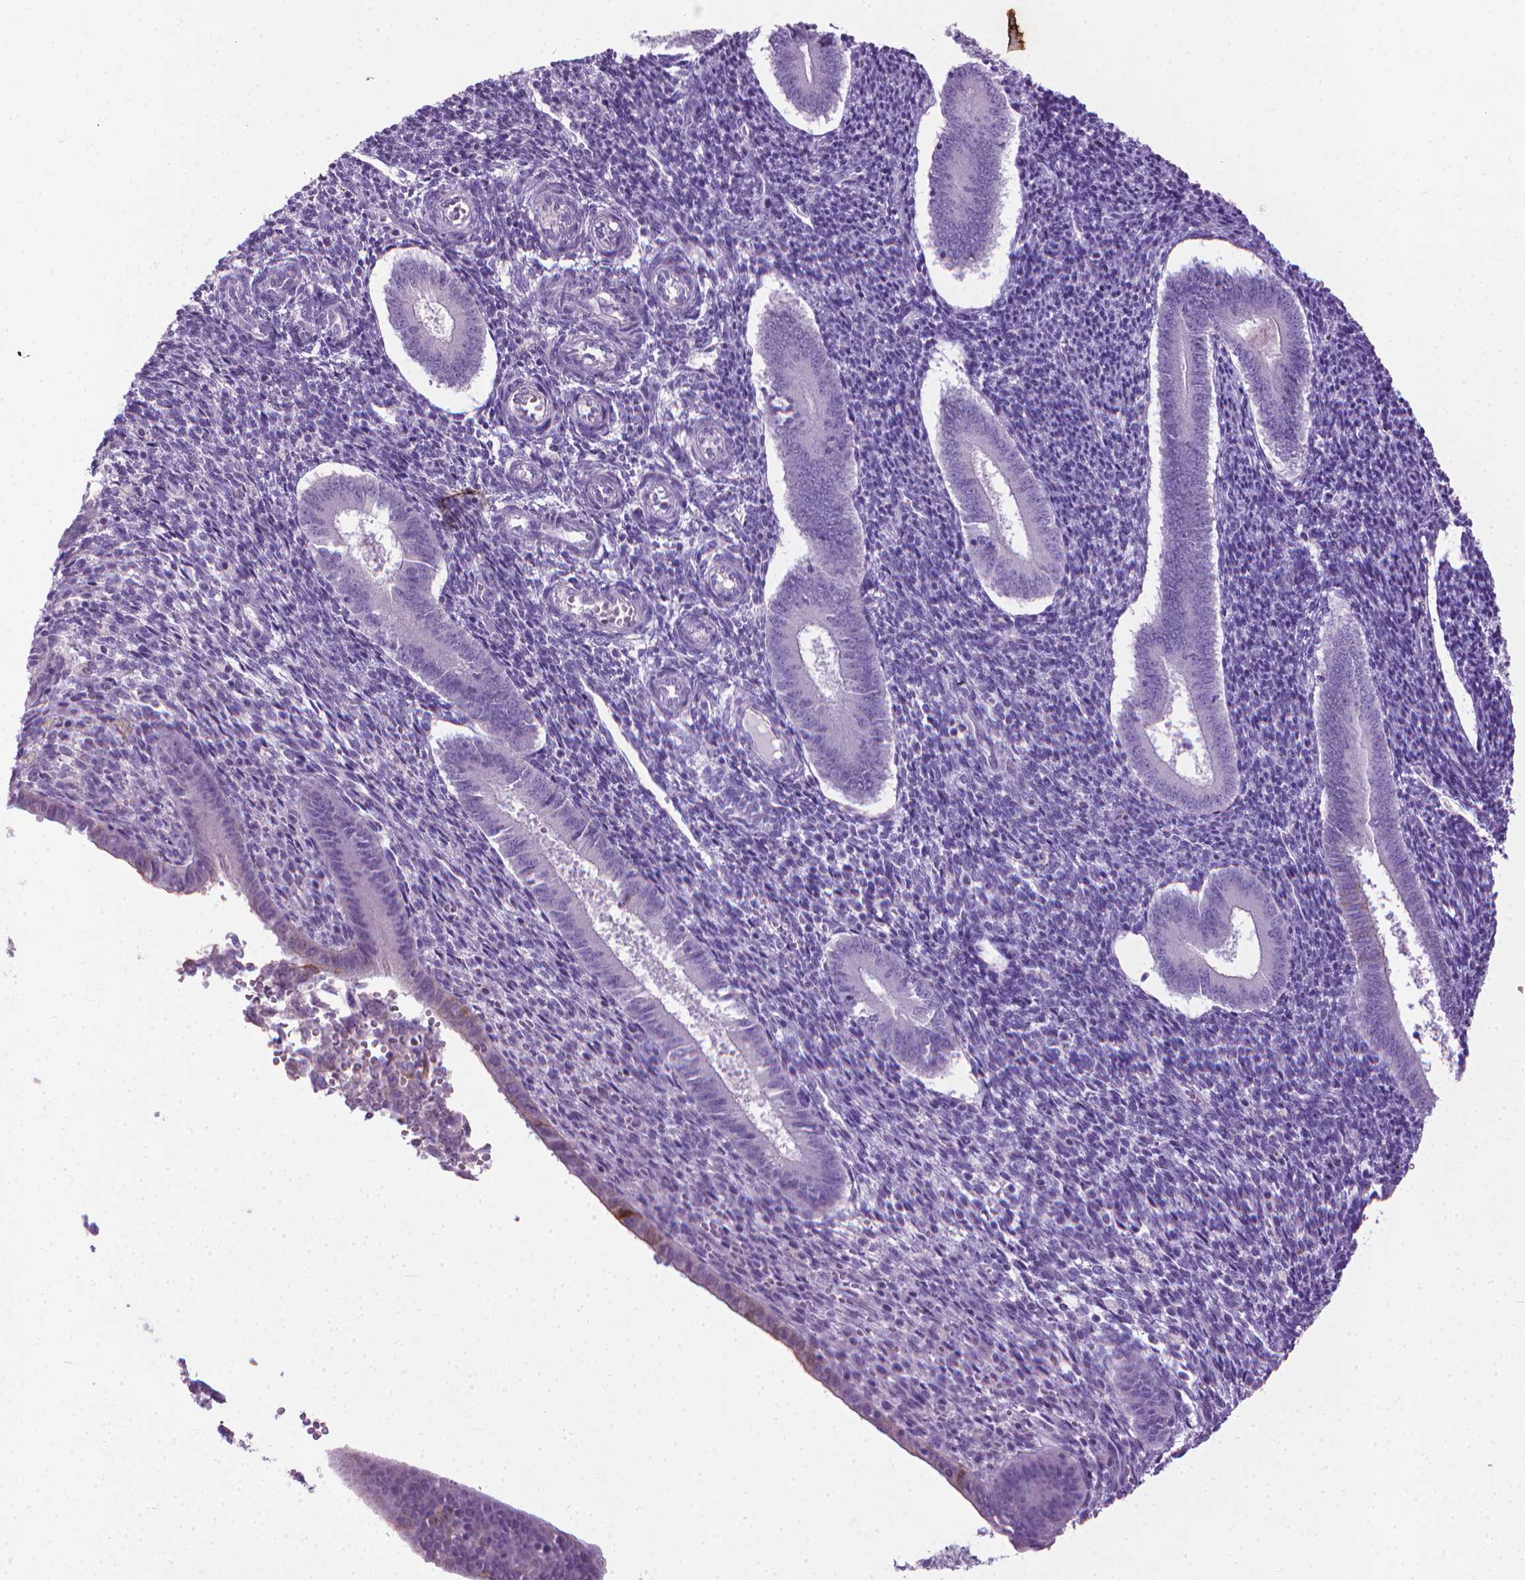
{"staining": {"intensity": "negative", "quantity": "none", "location": "none"}, "tissue": "endometrium", "cell_type": "Cells in endometrial stroma", "image_type": "normal", "snomed": [{"axis": "morphology", "description": "Normal tissue, NOS"}, {"axis": "topography", "description": "Endometrium"}], "caption": "The immunohistochemistry (IHC) histopathology image has no significant positivity in cells in endometrial stroma of endometrium.", "gene": "KRT5", "patient": {"sex": "female", "age": 25}}